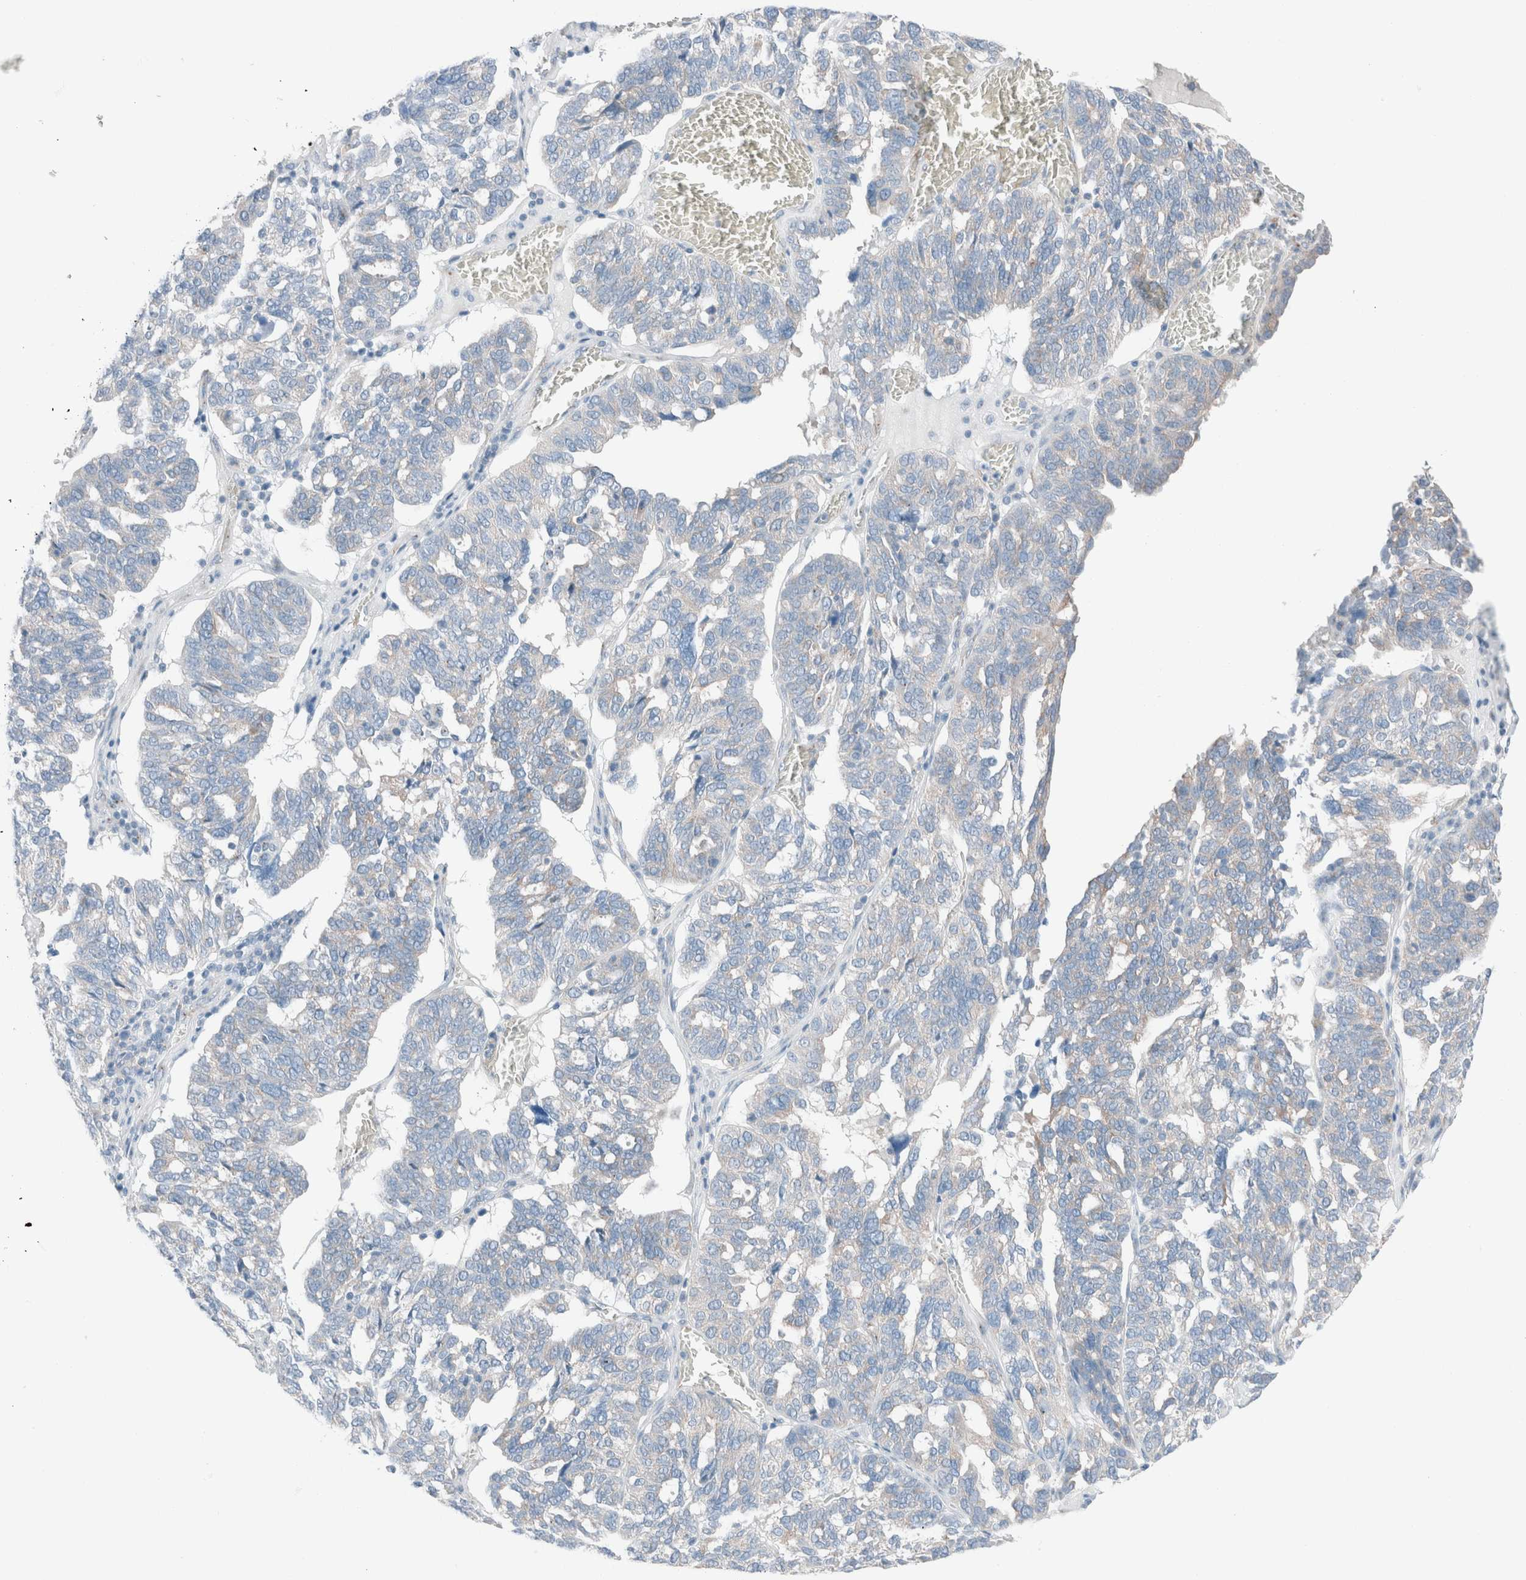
{"staining": {"intensity": "weak", "quantity": "<25%", "location": "cytoplasmic/membranous"}, "tissue": "ovarian cancer", "cell_type": "Tumor cells", "image_type": "cancer", "snomed": [{"axis": "morphology", "description": "Cystadenocarcinoma, serous, NOS"}, {"axis": "topography", "description": "Ovary"}], "caption": "Micrograph shows no protein positivity in tumor cells of ovarian cancer (serous cystadenocarcinoma) tissue.", "gene": "CASC3", "patient": {"sex": "female", "age": 59}}